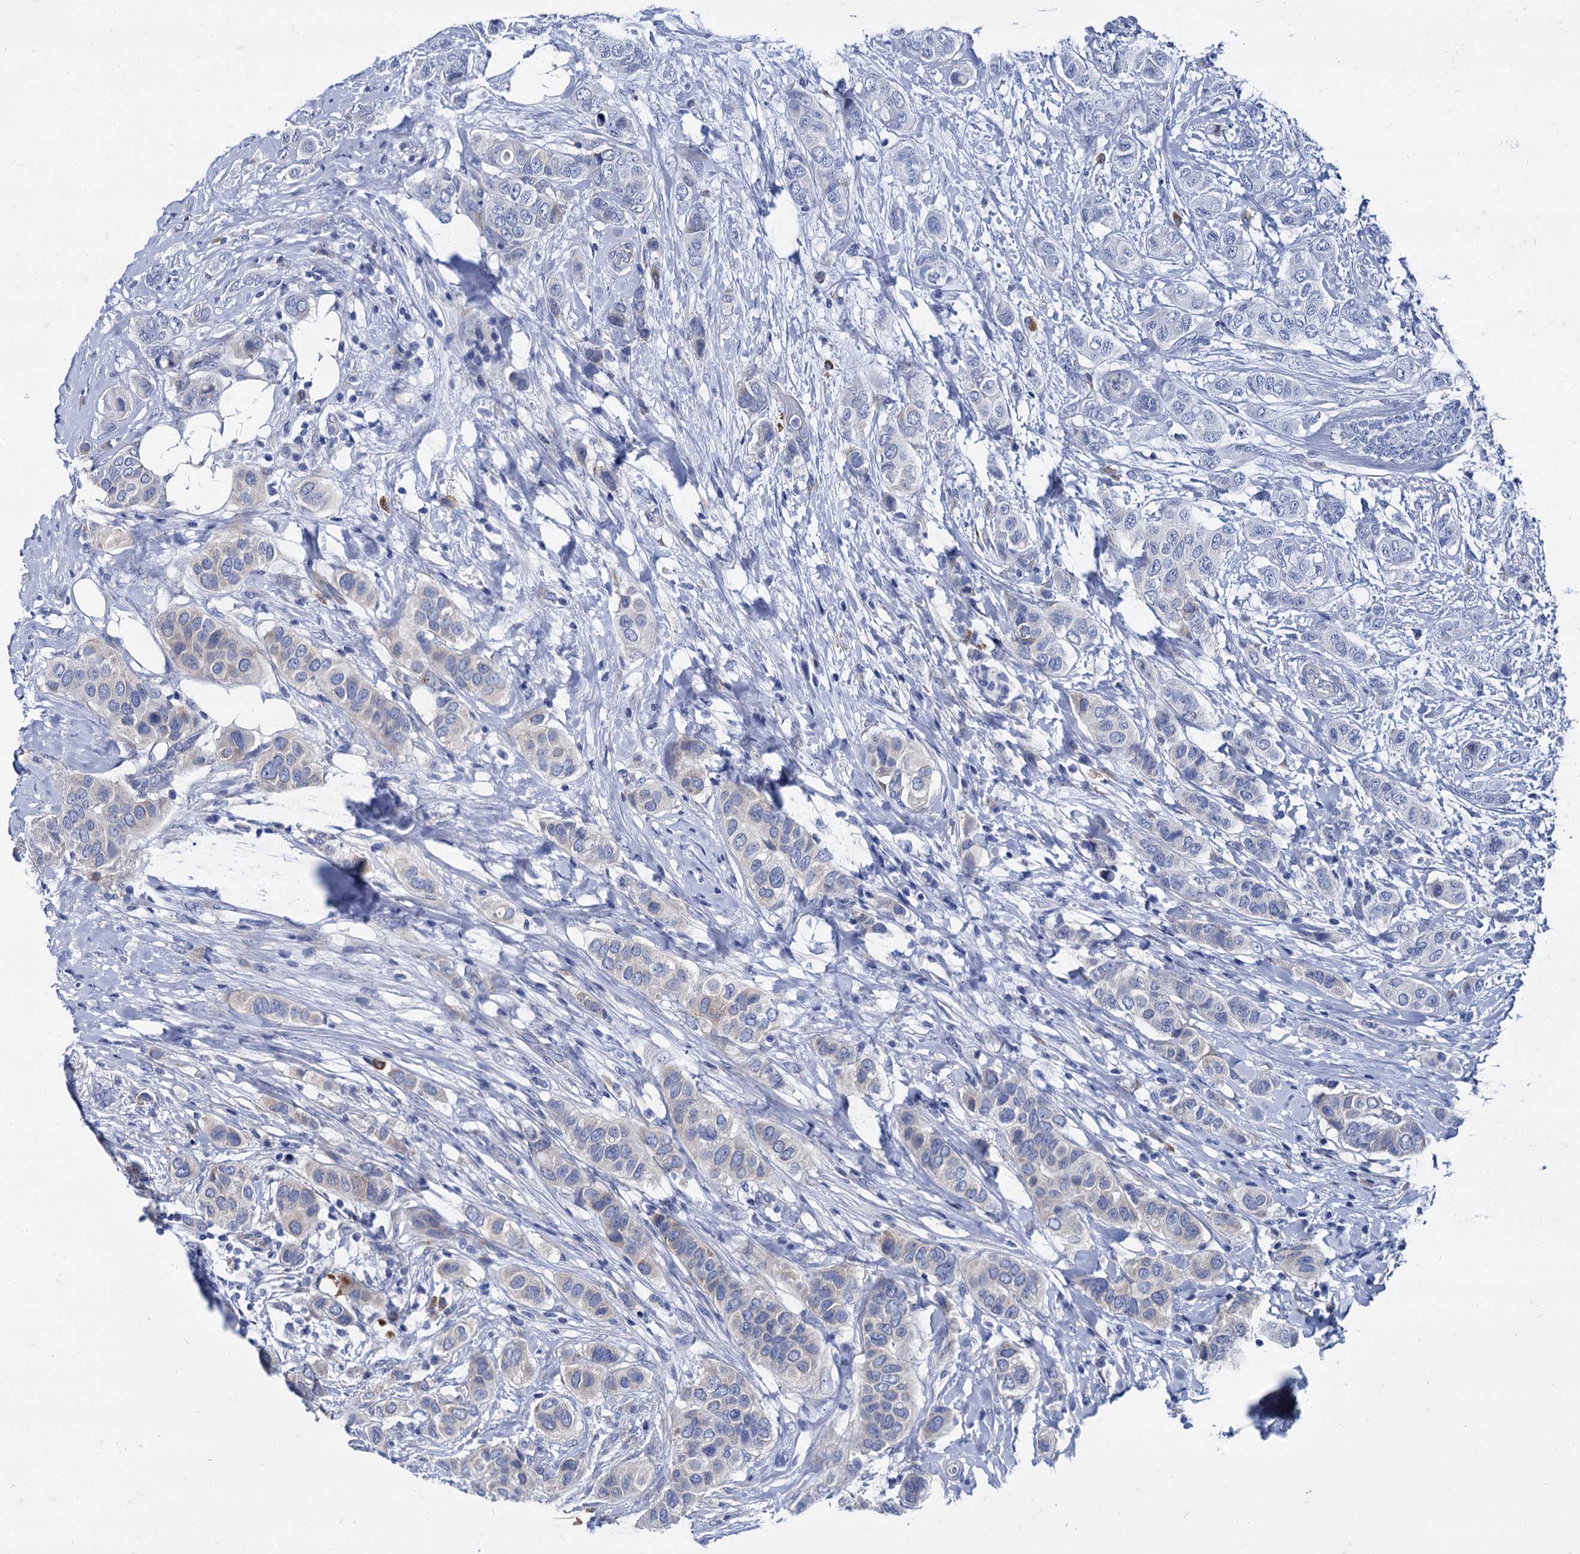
{"staining": {"intensity": "negative", "quantity": "none", "location": "none"}, "tissue": "breast cancer", "cell_type": "Tumor cells", "image_type": "cancer", "snomed": [{"axis": "morphology", "description": "Lobular carcinoma"}, {"axis": "topography", "description": "Breast"}], "caption": "This is an immunohistochemistry micrograph of human breast cancer. There is no expression in tumor cells.", "gene": "FOXR2", "patient": {"sex": "female", "age": 51}}